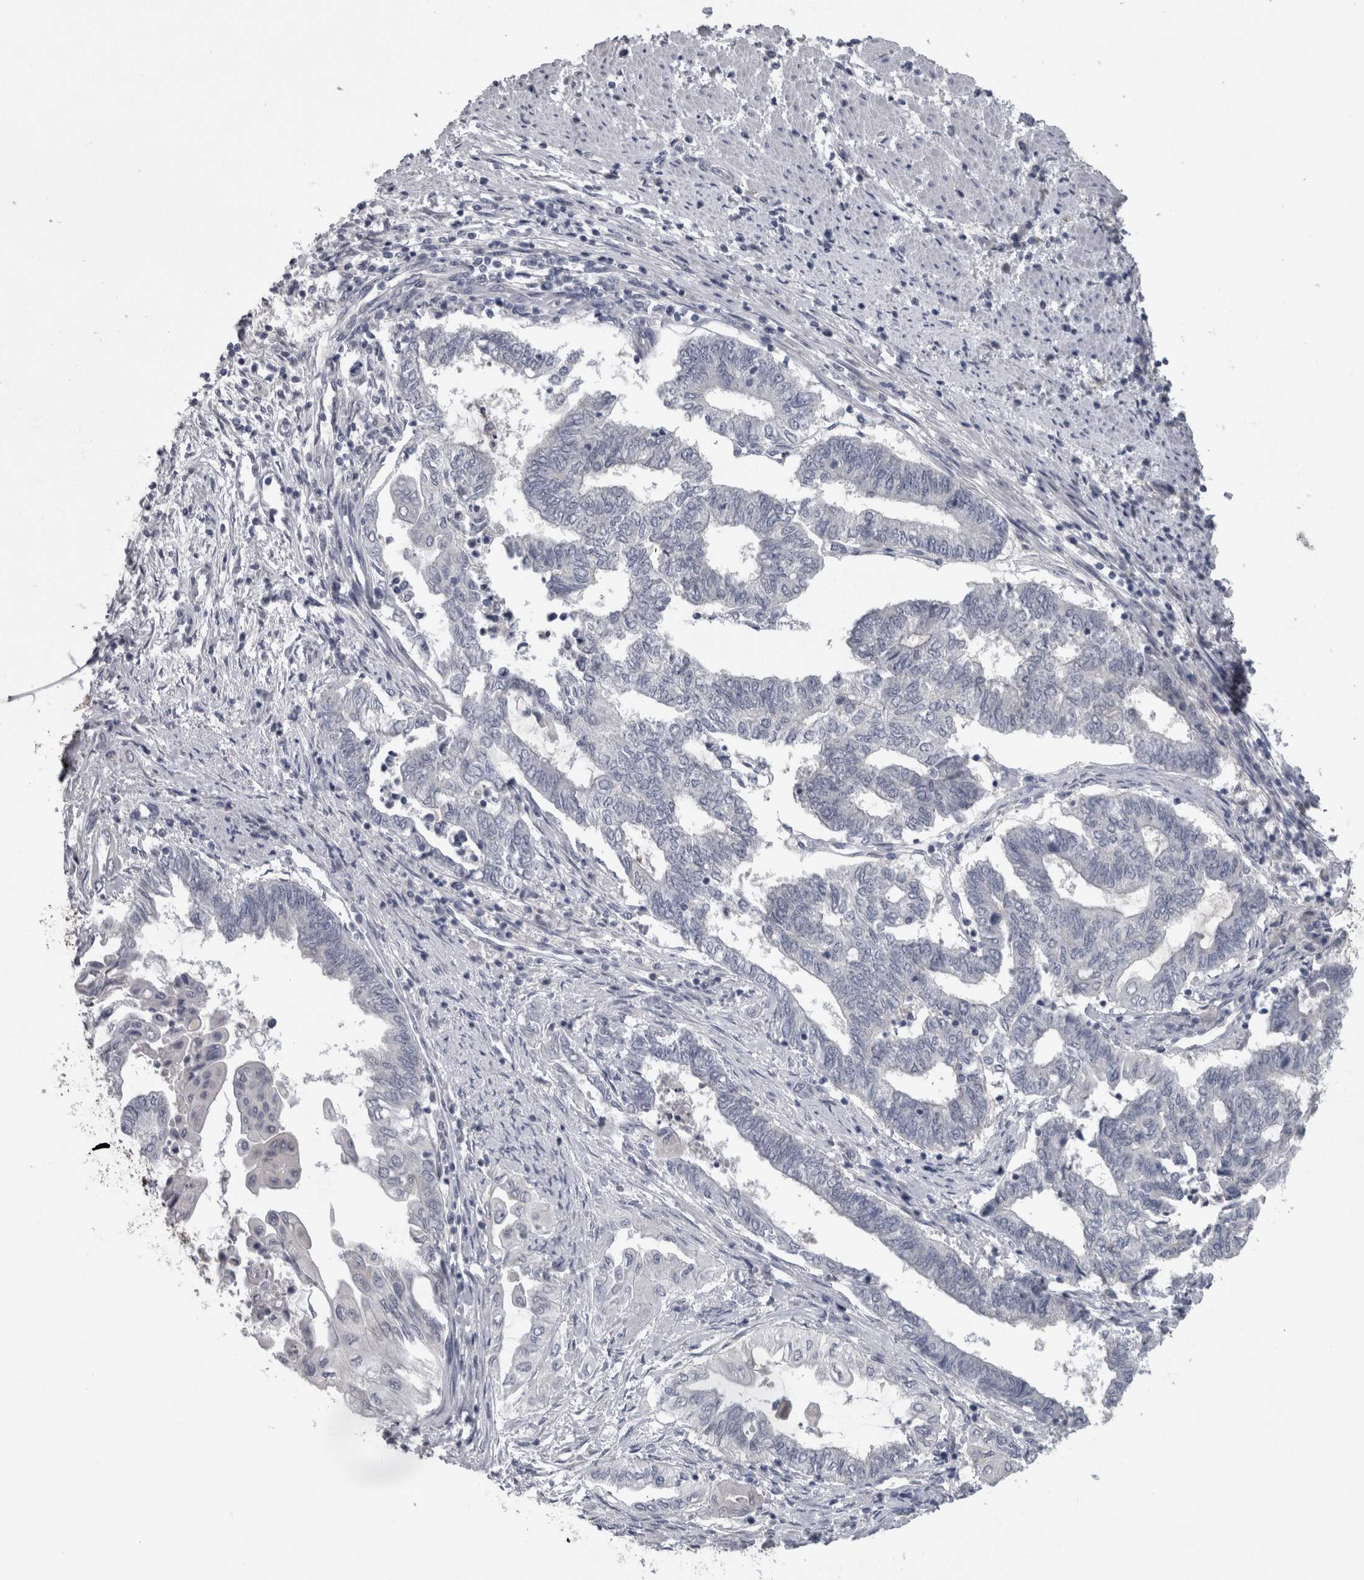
{"staining": {"intensity": "negative", "quantity": "none", "location": "none"}, "tissue": "endometrial cancer", "cell_type": "Tumor cells", "image_type": "cancer", "snomed": [{"axis": "morphology", "description": "Adenocarcinoma, NOS"}, {"axis": "topography", "description": "Uterus"}, {"axis": "topography", "description": "Endometrium"}], "caption": "This is an IHC micrograph of endometrial adenocarcinoma. There is no staining in tumor cells.", "gene": "NAPRT", "patient": {"sex": "female", "age": 70}}